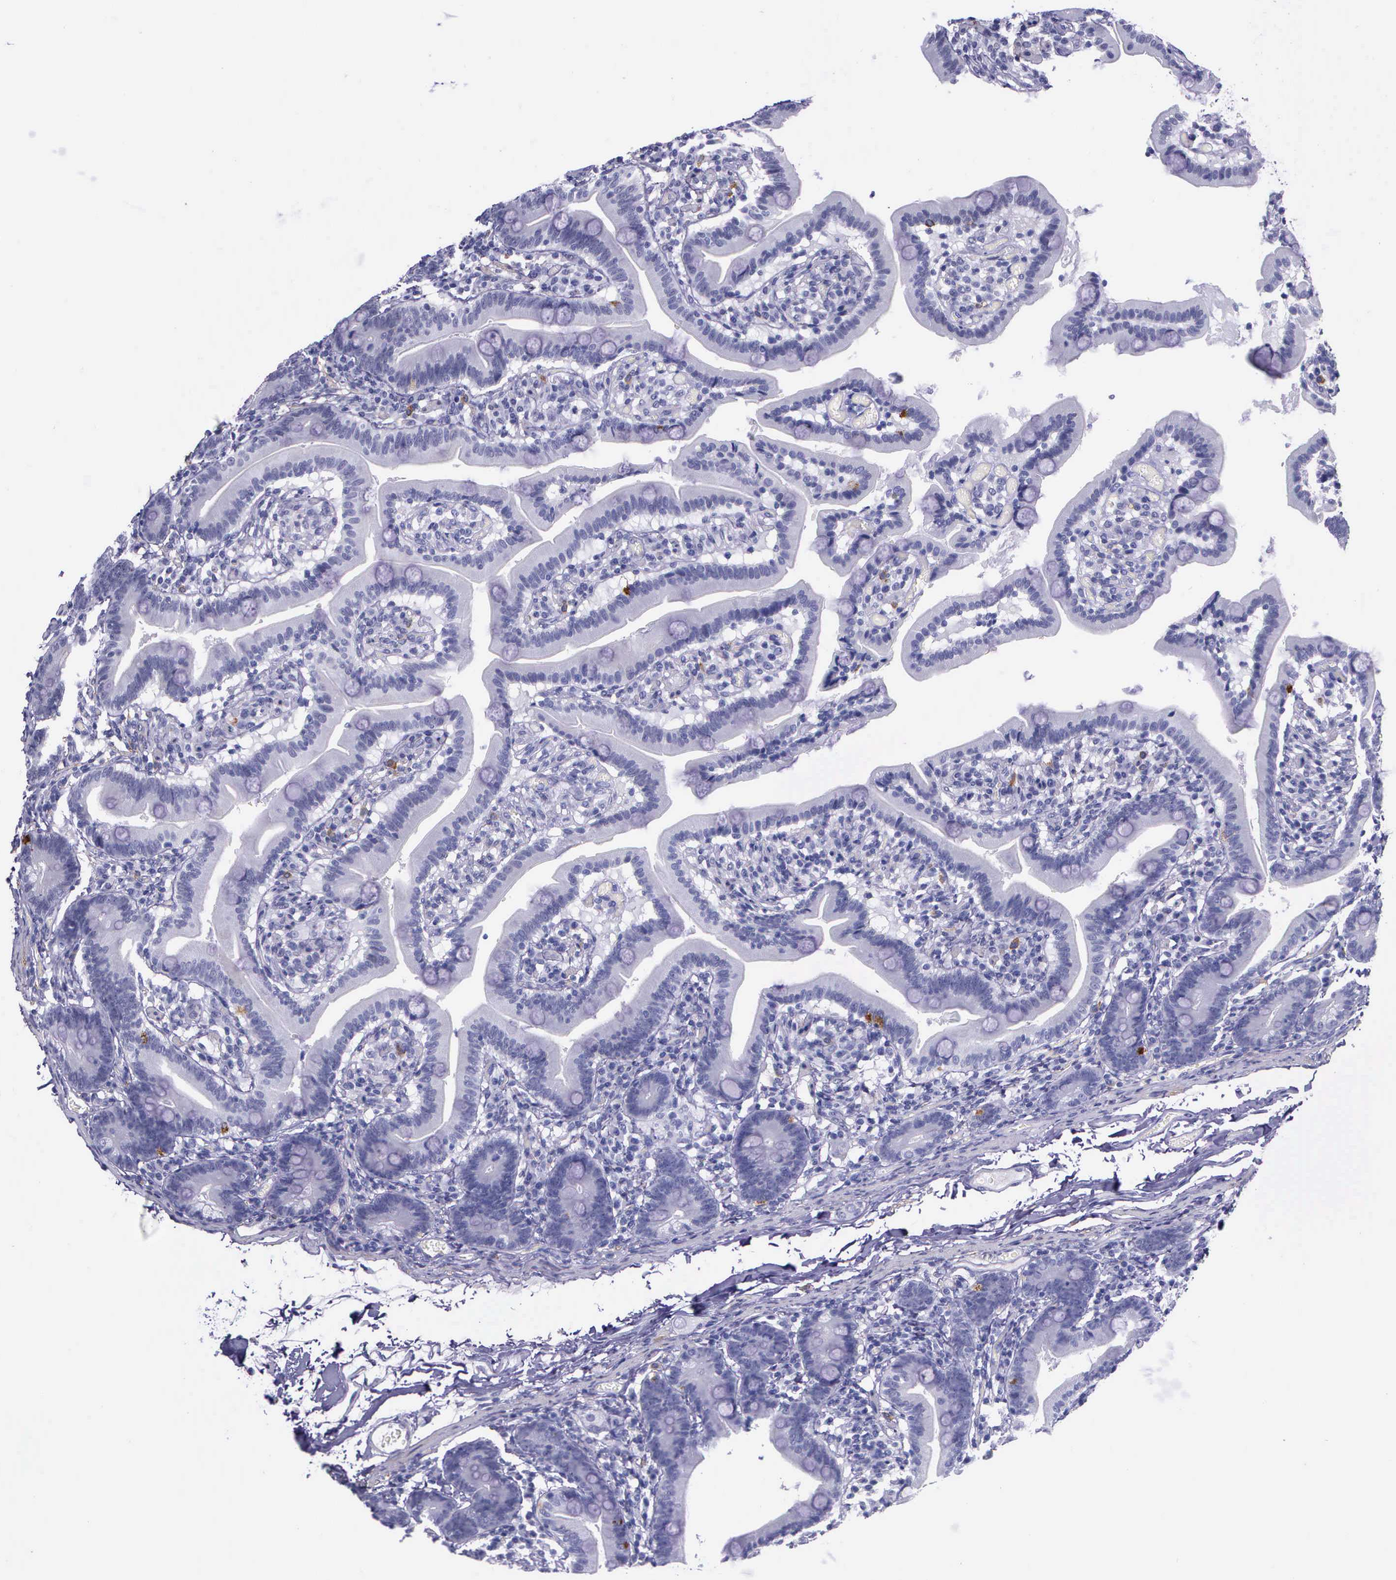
{"staining": {"intensity": "negative", "quantity": "none", "location": "none"}, "tissue": "duodenum", "cell_type": "Glandular cells", "image_type": "normal", "snomed": [{"axis": "morphology", "description": "Normal tissue, NOS"}, {"axis": "topography", "description": "Duodenum"}], "caption": "Immunohistochemical staining of benign human duodenum exhibits no significant positivity in glandular cells. (Brightfield microscopy of DAB immunohistochemistry at high magnification).", "gene": "AHNAK2", "patient": {"sex": "female", "age": 75}}